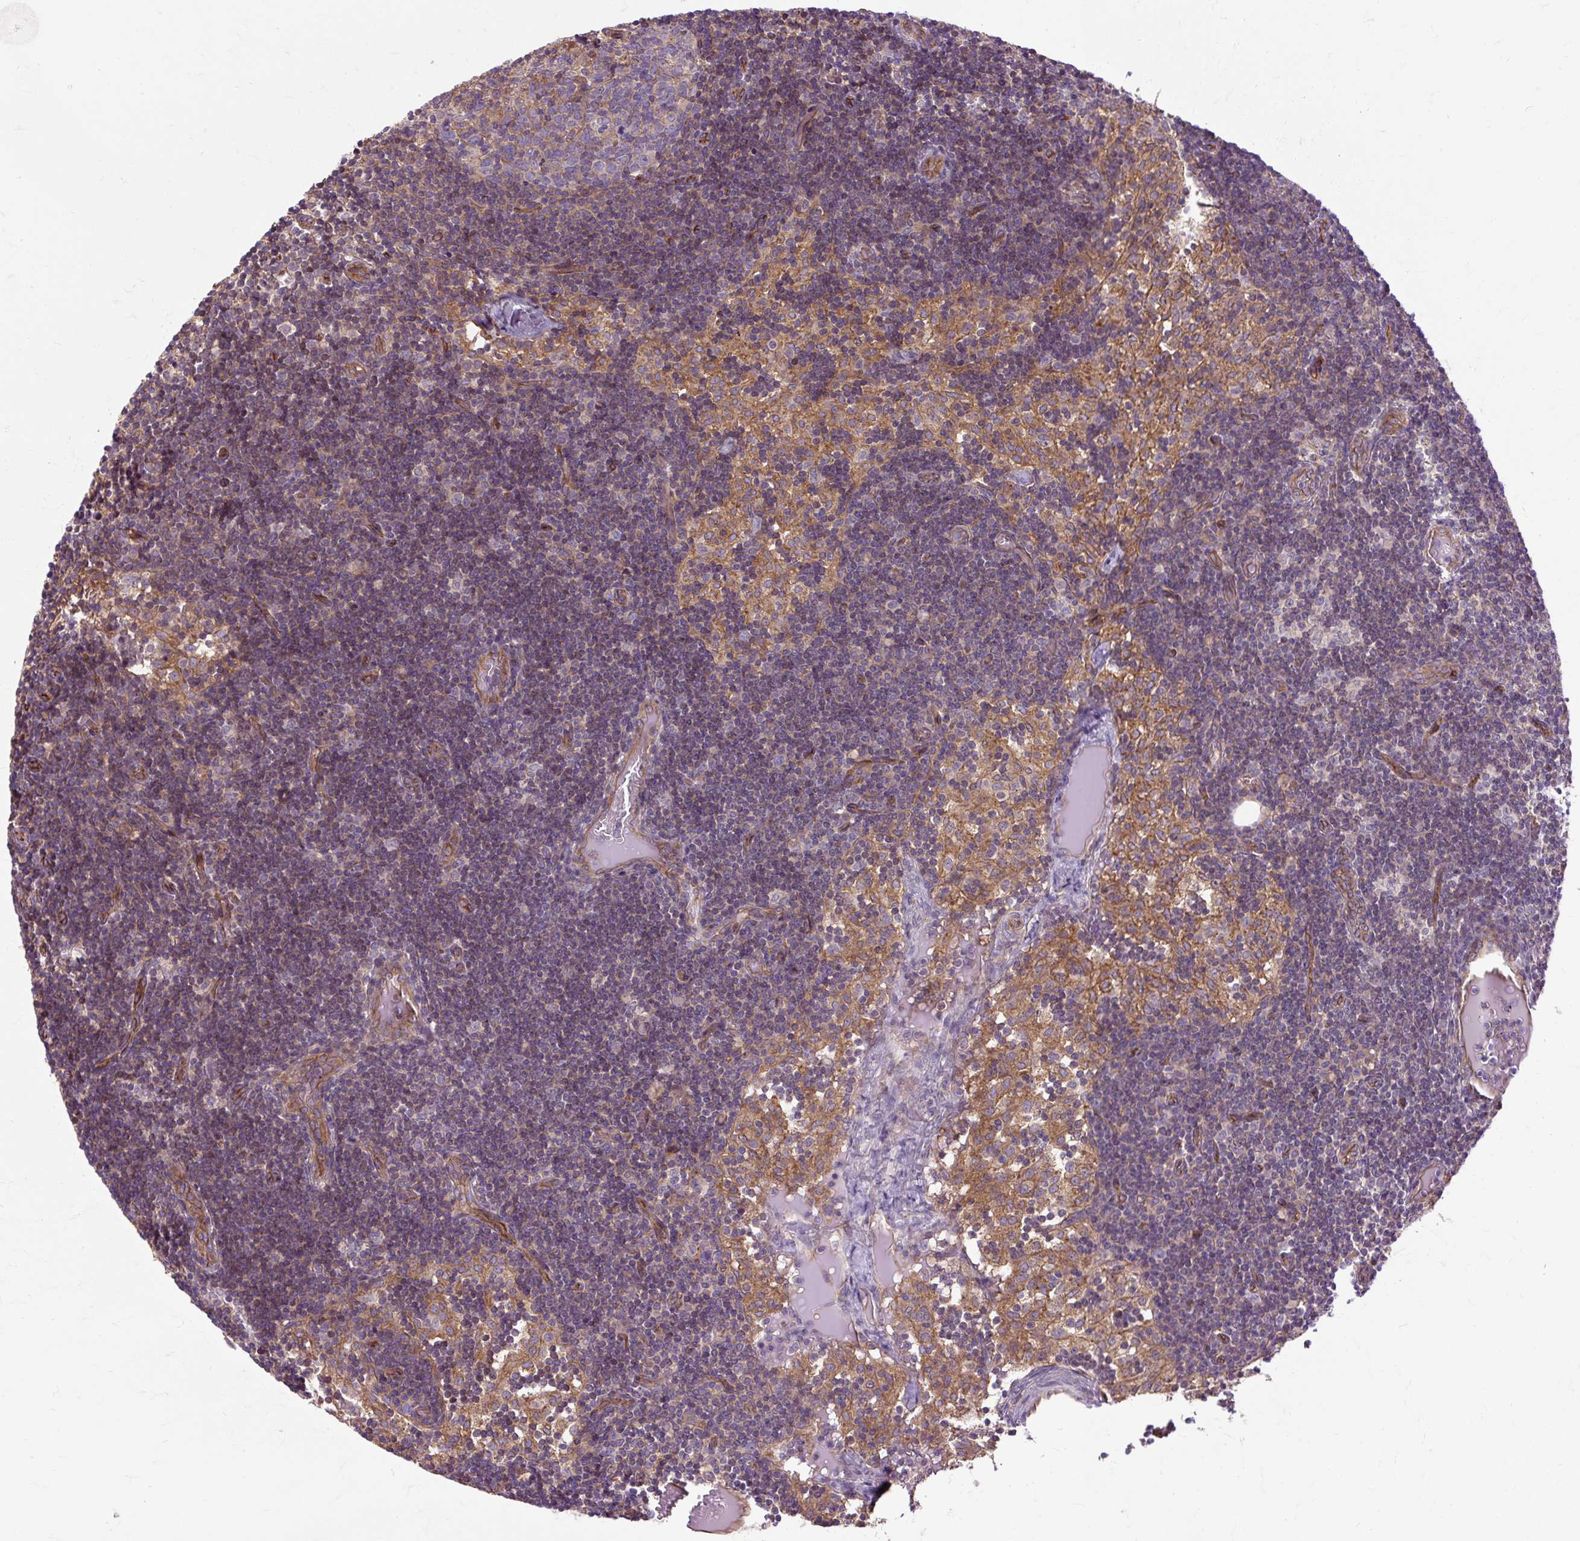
{"staining": {"intensity": "negative", "quantity": "none", "location": "none"}, "tissue": "lymph node", "cell_type": "Germinal center cells", "image_type": "normal", "snomed": [{"axis": "morphology", "description": "Normal tissue, NOS"}, {"axis": "topography", "description": "Lymph node"}], "caption": "Immunohistochemistry (IHC) of unremarkable human lymph node shows no positivity in germinal center cells.", "gene": "CCDC93", "patient": {"sex": "female", "age": 31}}